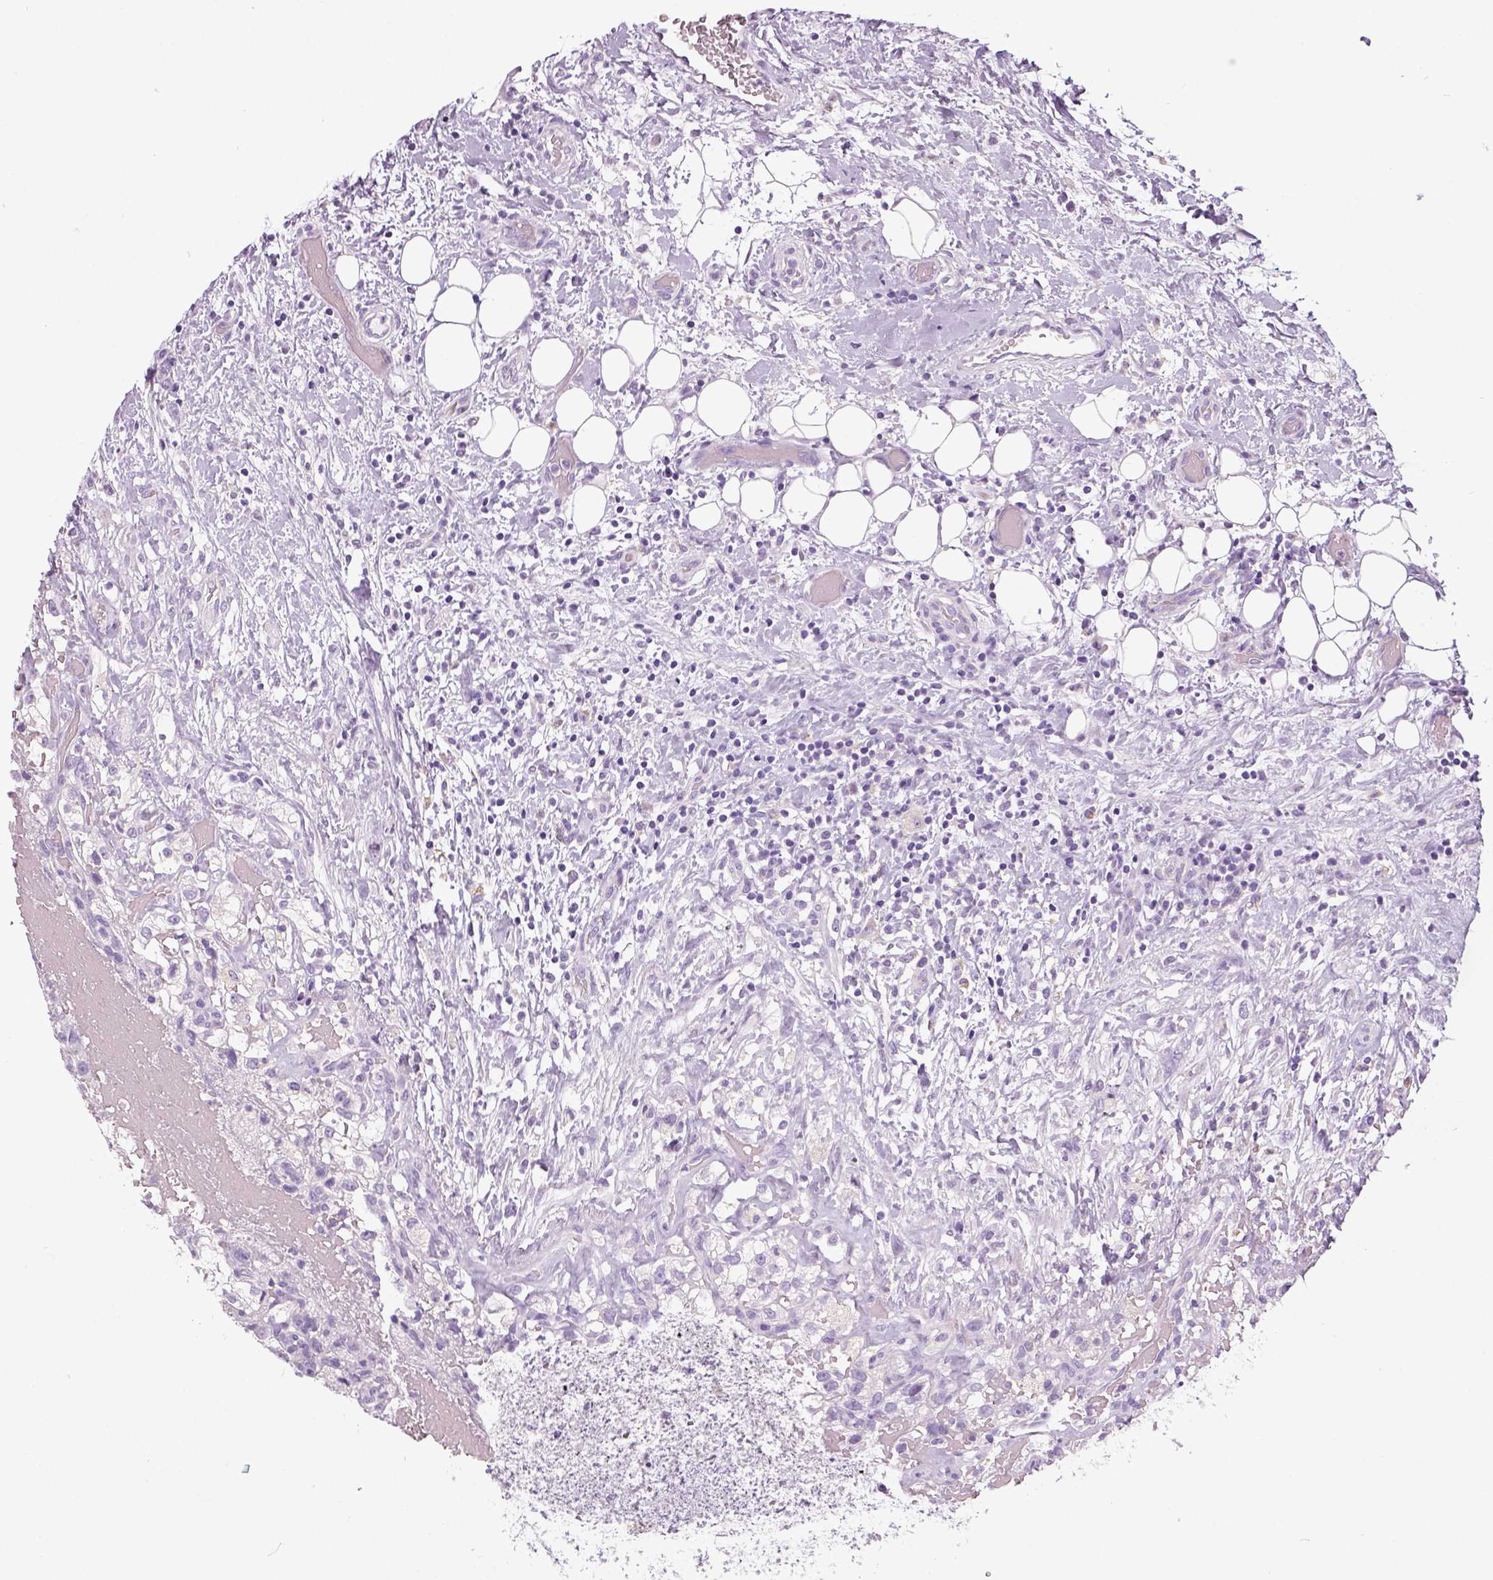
{"staining": {"intensity": "negative", "quantity": "none", "location": "none"}, "tissue": "renal cancer", "cell_type": "Tumor cells", "image_type": "cancer", "snomed": [{"axis": "morphology", "description": "Adenocarcinoma, NOS"}, {"axis": "topography", "description": "Kidney"}], "caption": "Tumor cells are negative for protein expression in human renal adenocarcinoma.", "gene": "NECAB2", "patient": {"sex": "male", "age": 59}}